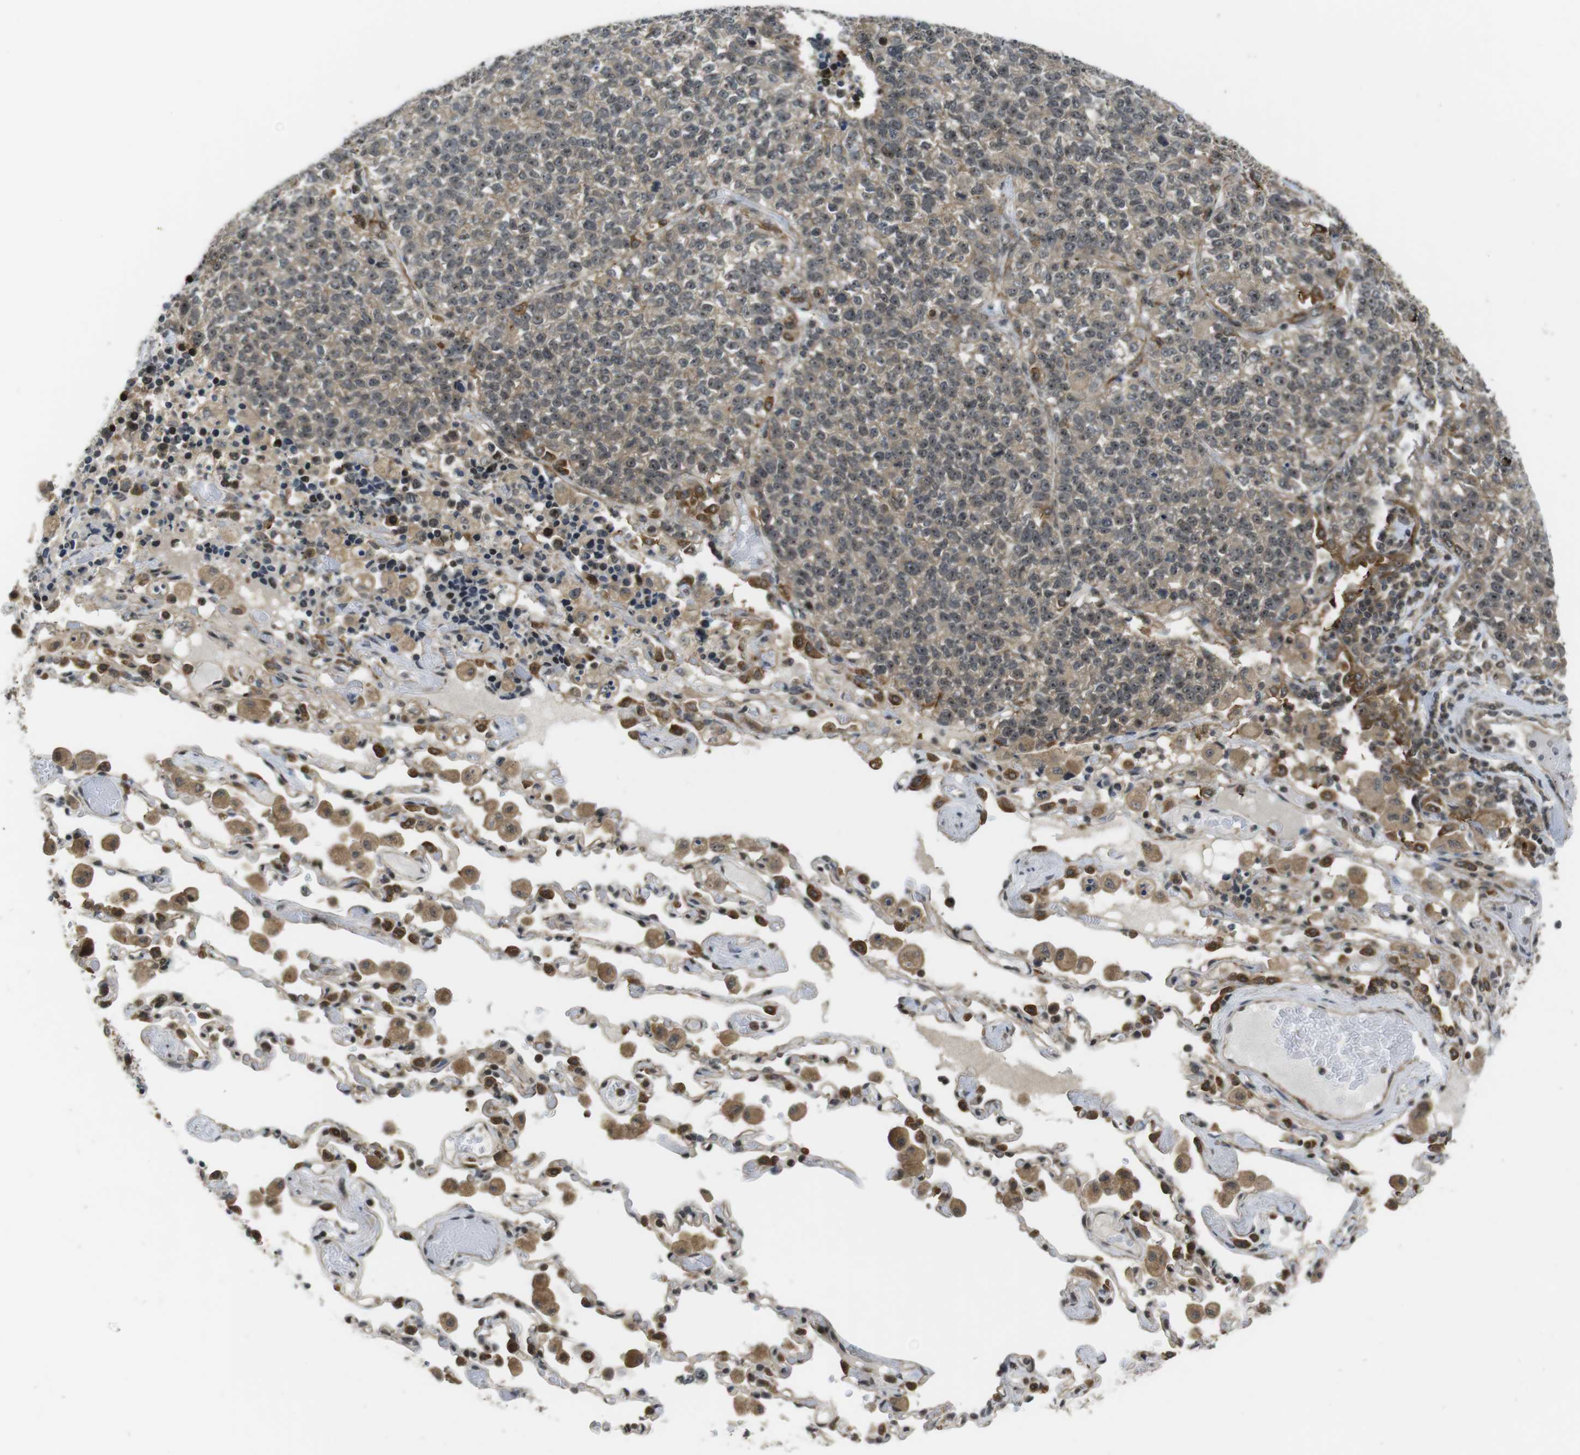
{"staining": {"intensity": "weak", "quantity": ">75%", "location": "cytoplasmic/membranous,nuclear"}, "tissue": "lung cancer", "cell_type": "Tumor cells", "image_type": "cancer", "snomed": [{"axis": "morphology", "description": "Adenocarcinoma, NOS"}, {"axis": "topography", "description": "Lung"}], "caption": "High-power microscopy captured an immunohistochemistry micrograph of lung adenocarcinoma, revealing weak cytoplasmic/membranous and nuclear expression in approximately >75% of tumor cells. The protein of interest is shown in brown color, while the nuclei are stained blue.", "gene": "CC2D1A", "patient": {"sex": "male", "age": 49}}